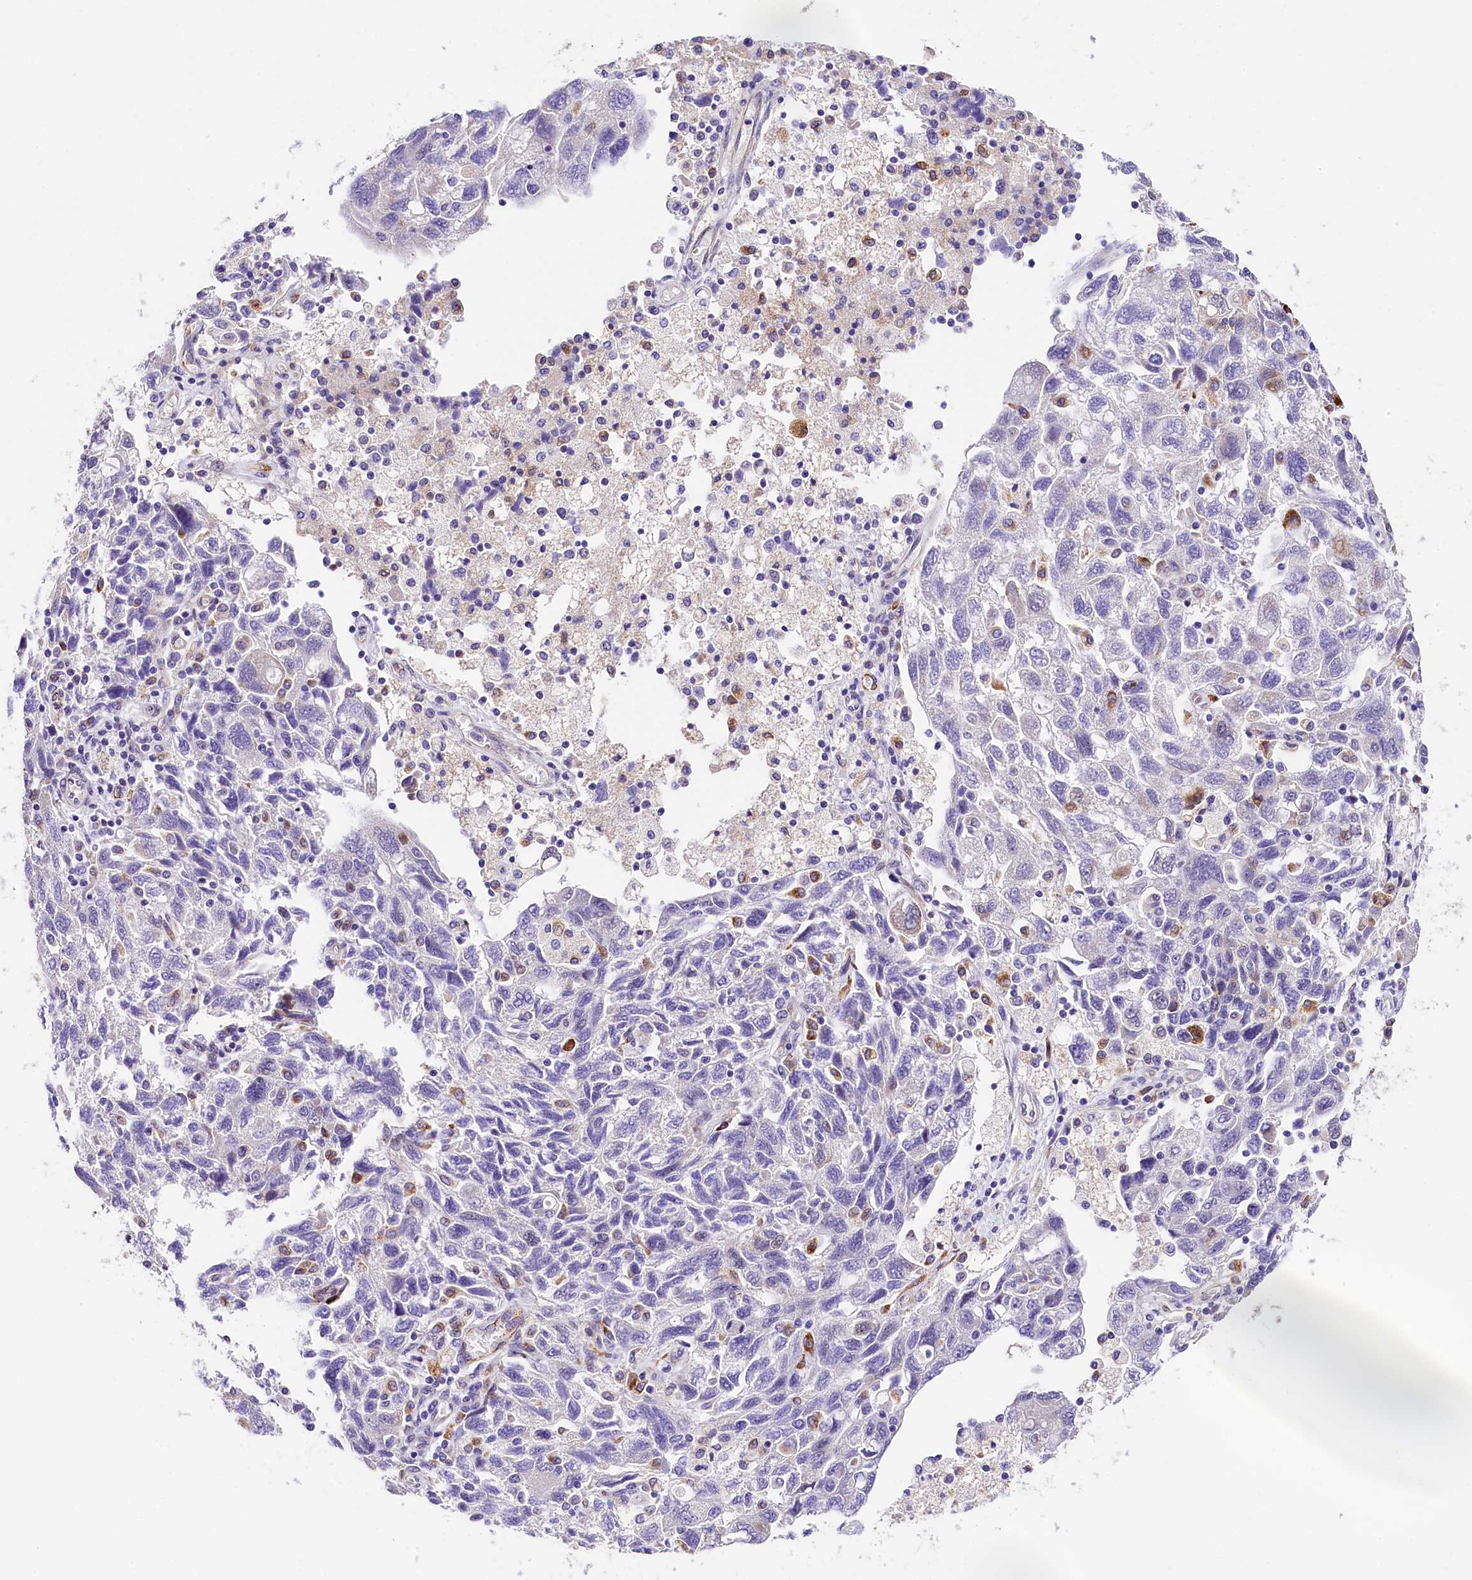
{"staining": {"intensity": "negative", "quantity": "none", "location": "none"}, "tissue": "ovarian cancer", "cell_type": "Tumor cells", "image_type": "cancer", "snomed": [{"axis": "morphology", "description": "Carcinoma, NOS"}, {"axis": "morphology", "description": "Cystadenocarcinoma, serous, NOS"}, {"axis": "topography", "description": "Ovary"}], "caption": "IHC image of neoplastic tissue: human ovarian cancer stained with DAB shows no significant protein expression in tumor cells.", "gene": "ITGA1", "patient": {"sex": "female", "age": 69}}